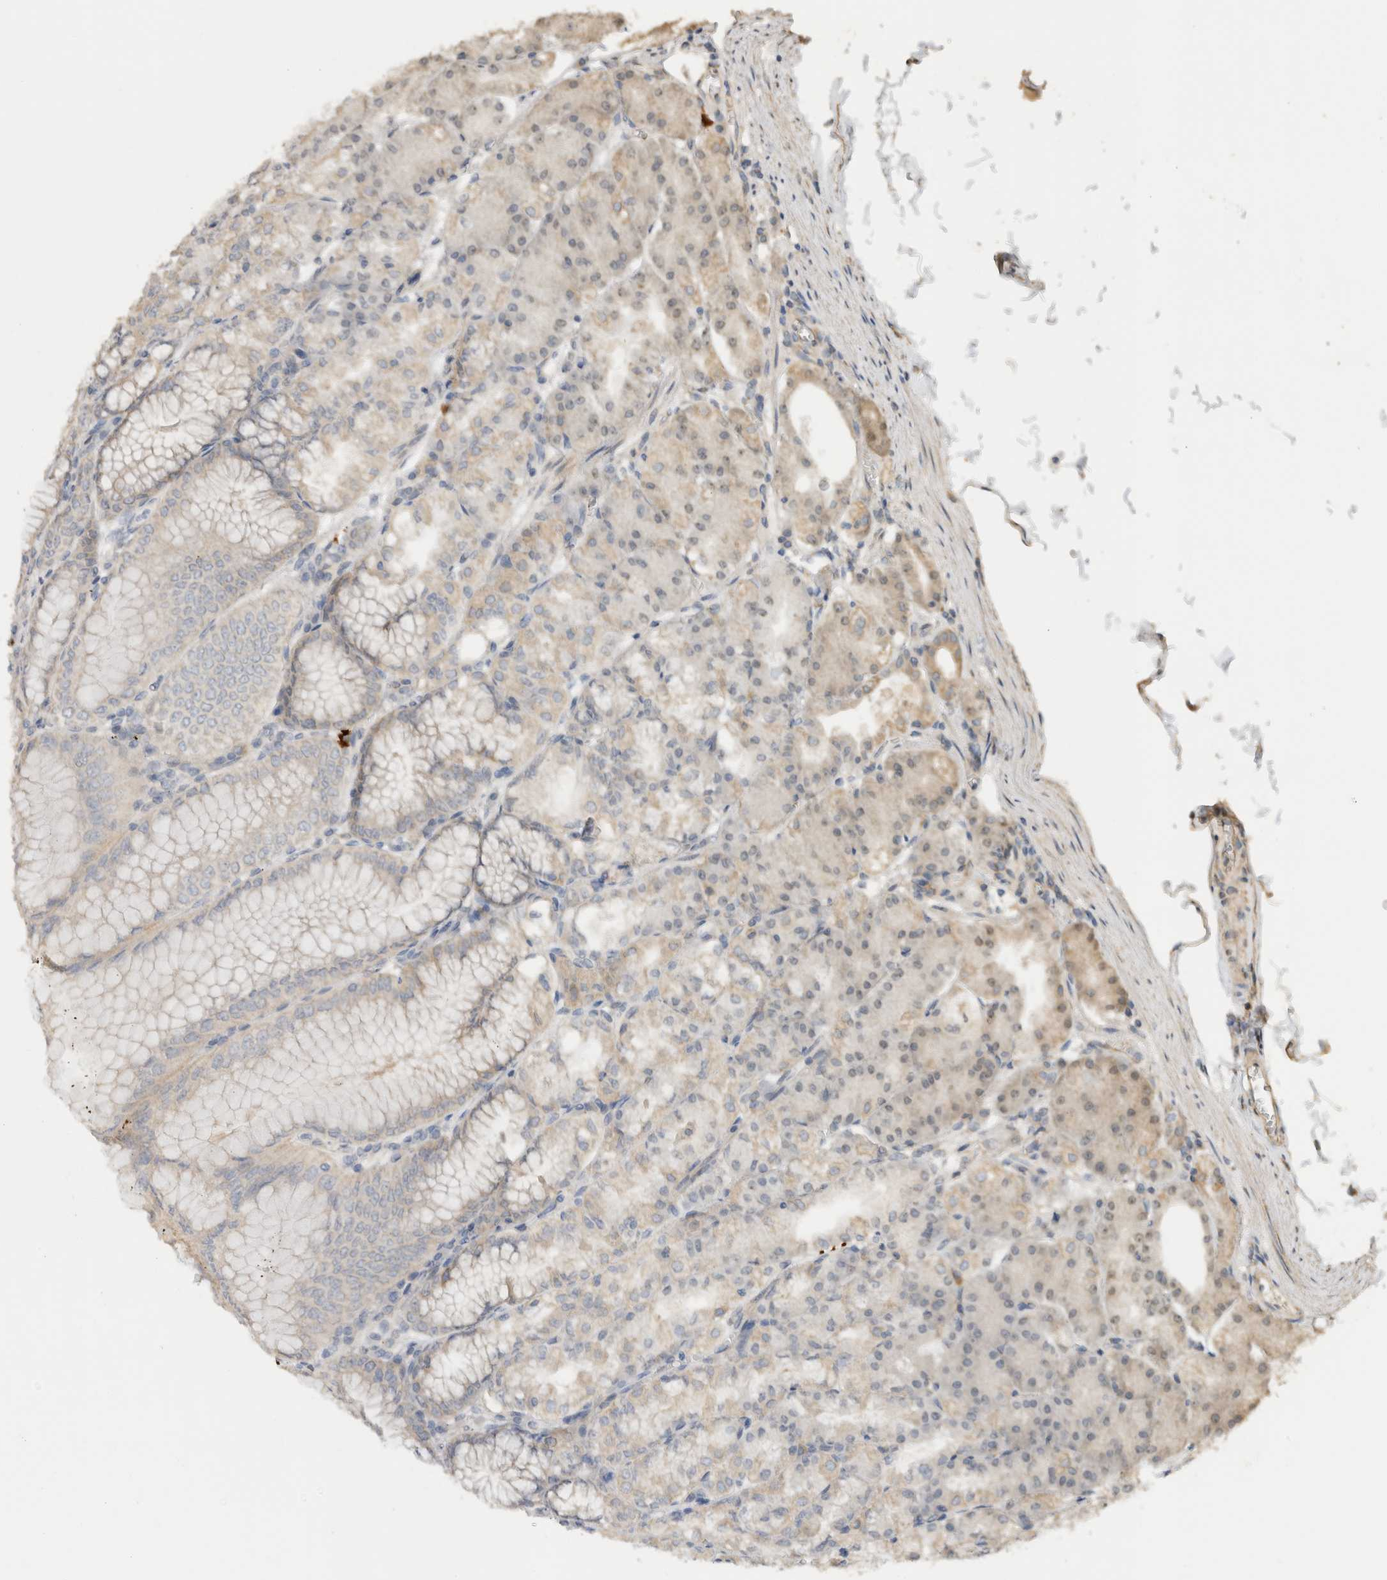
{"staining": {"intensity": "moderate", "quantity": "25%-75%", "location": "cytoplasmic/membranous"}, "tissue": "stomach", "cell_type": "Glandular cells", "image_type": "normal", "snomed": [{"axis": "morphology", "description": "Normal tissue, NOS"}, {"axis": "topography", "description": "Stomach, lower"}], "caption": "Immunohistochemical staining of benign stomach shows medium levels of moderate cytoplasmic/membranous expression in approximately 25%-75% of glandular cells. The protein of interest is stained brown, and the nuclei are stained in blue (DAB (3,3'-diaminobenzidine) IHC with brightfield microscopy, high magnification).", "gene": "PUM1", "patient": {"sex": "male", "age": 71}}